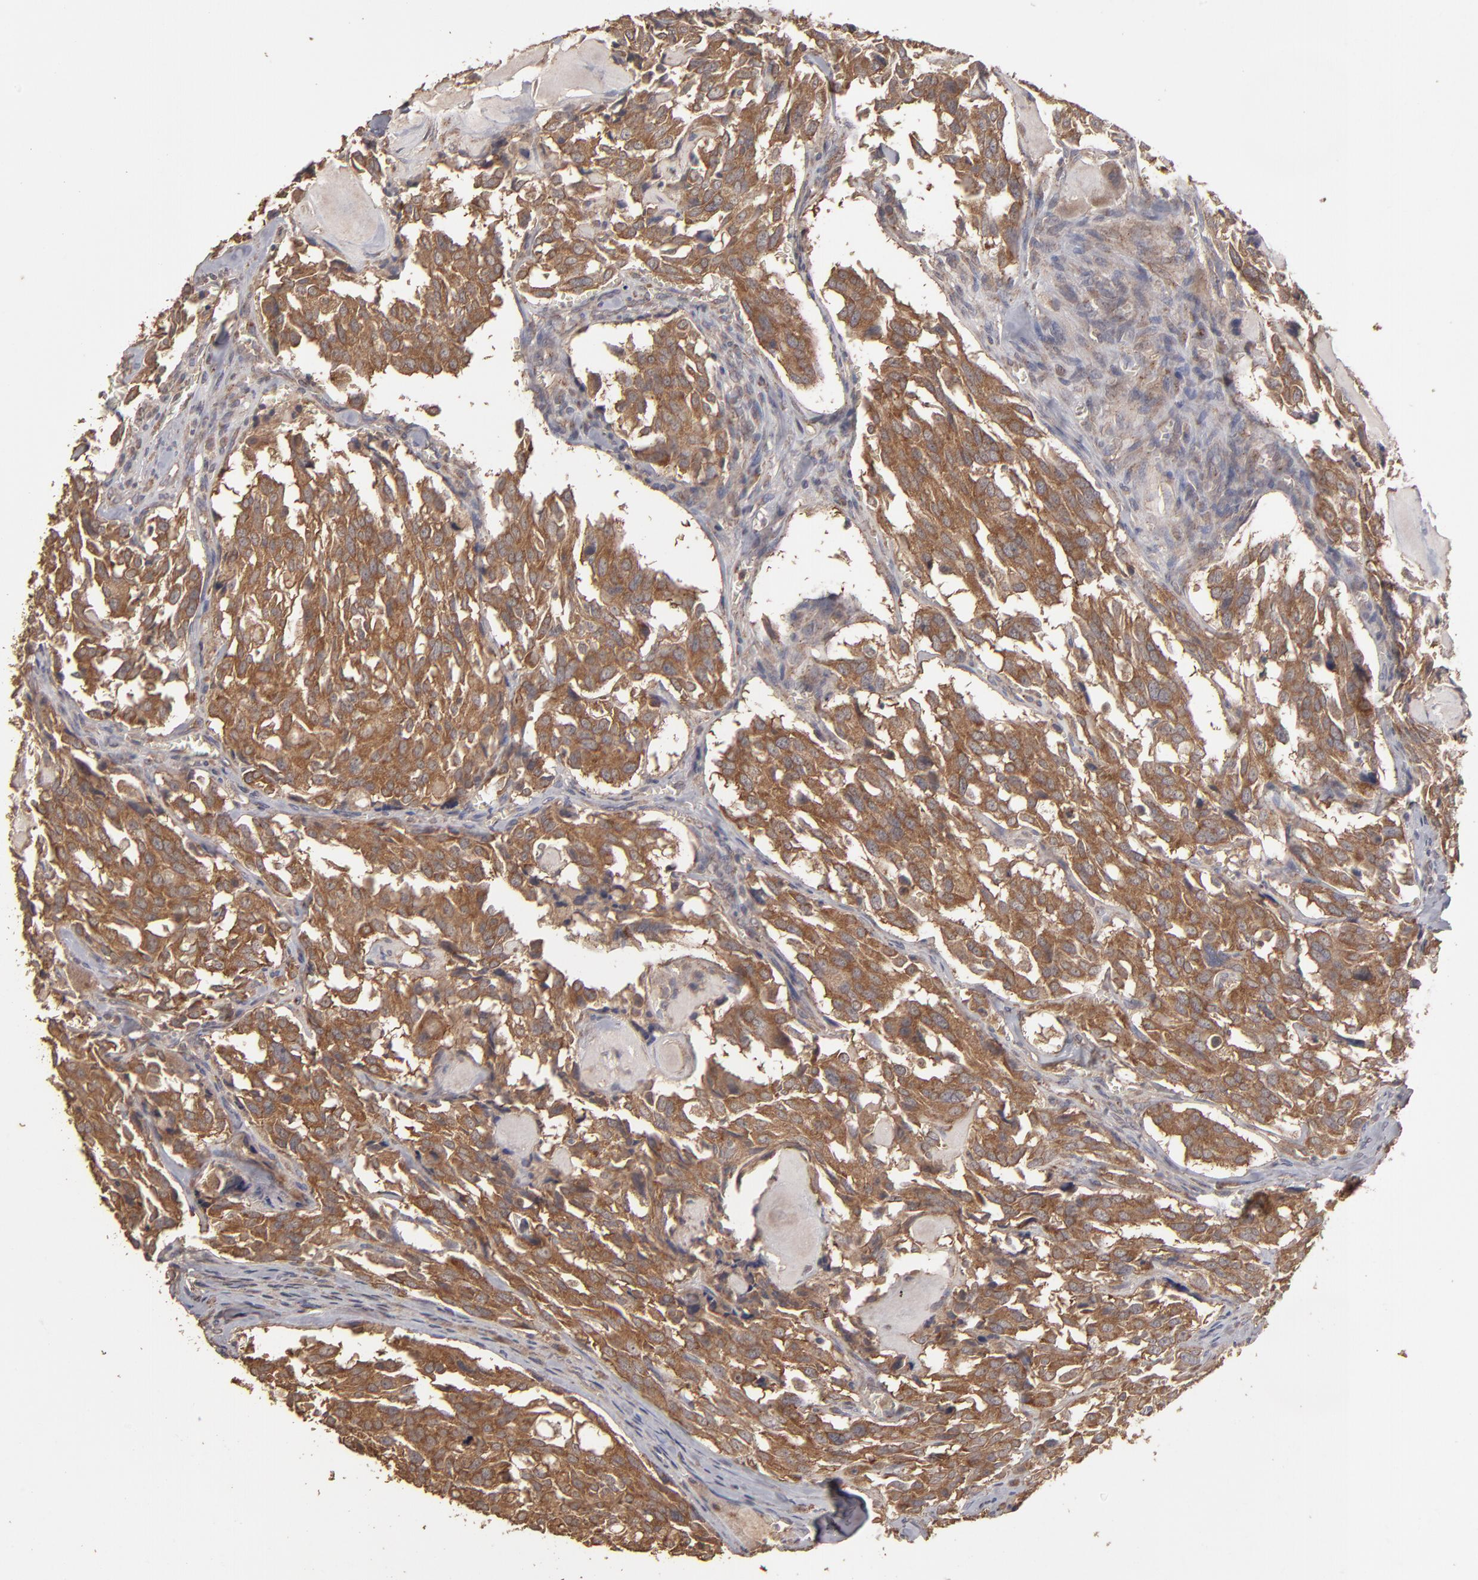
{"staining": {"intensity": "moderate", "quantity": ">75%", "location": "cytoplasmic/membranous"}, "tissue": "thyroid cancer", "cell_type": "Tumor cells", "image_type": "cancer", "snomed": [{"axis": "morphology", "description": "Carcinoma, NOS"}, {"axis": "morphology", "description": "Carcinoid, malignant, NOS"}, {"axis": "topography", "description": "Thyroid gland"}], "caption": "The photomicrograph demonstrates staining of thyroid cancer, revealing moderate cytoplasmic/membranous protein expression (brown color) within tumor cells.", "gene": "MMP2", "patient": {"sex": "male", "age": 33}}